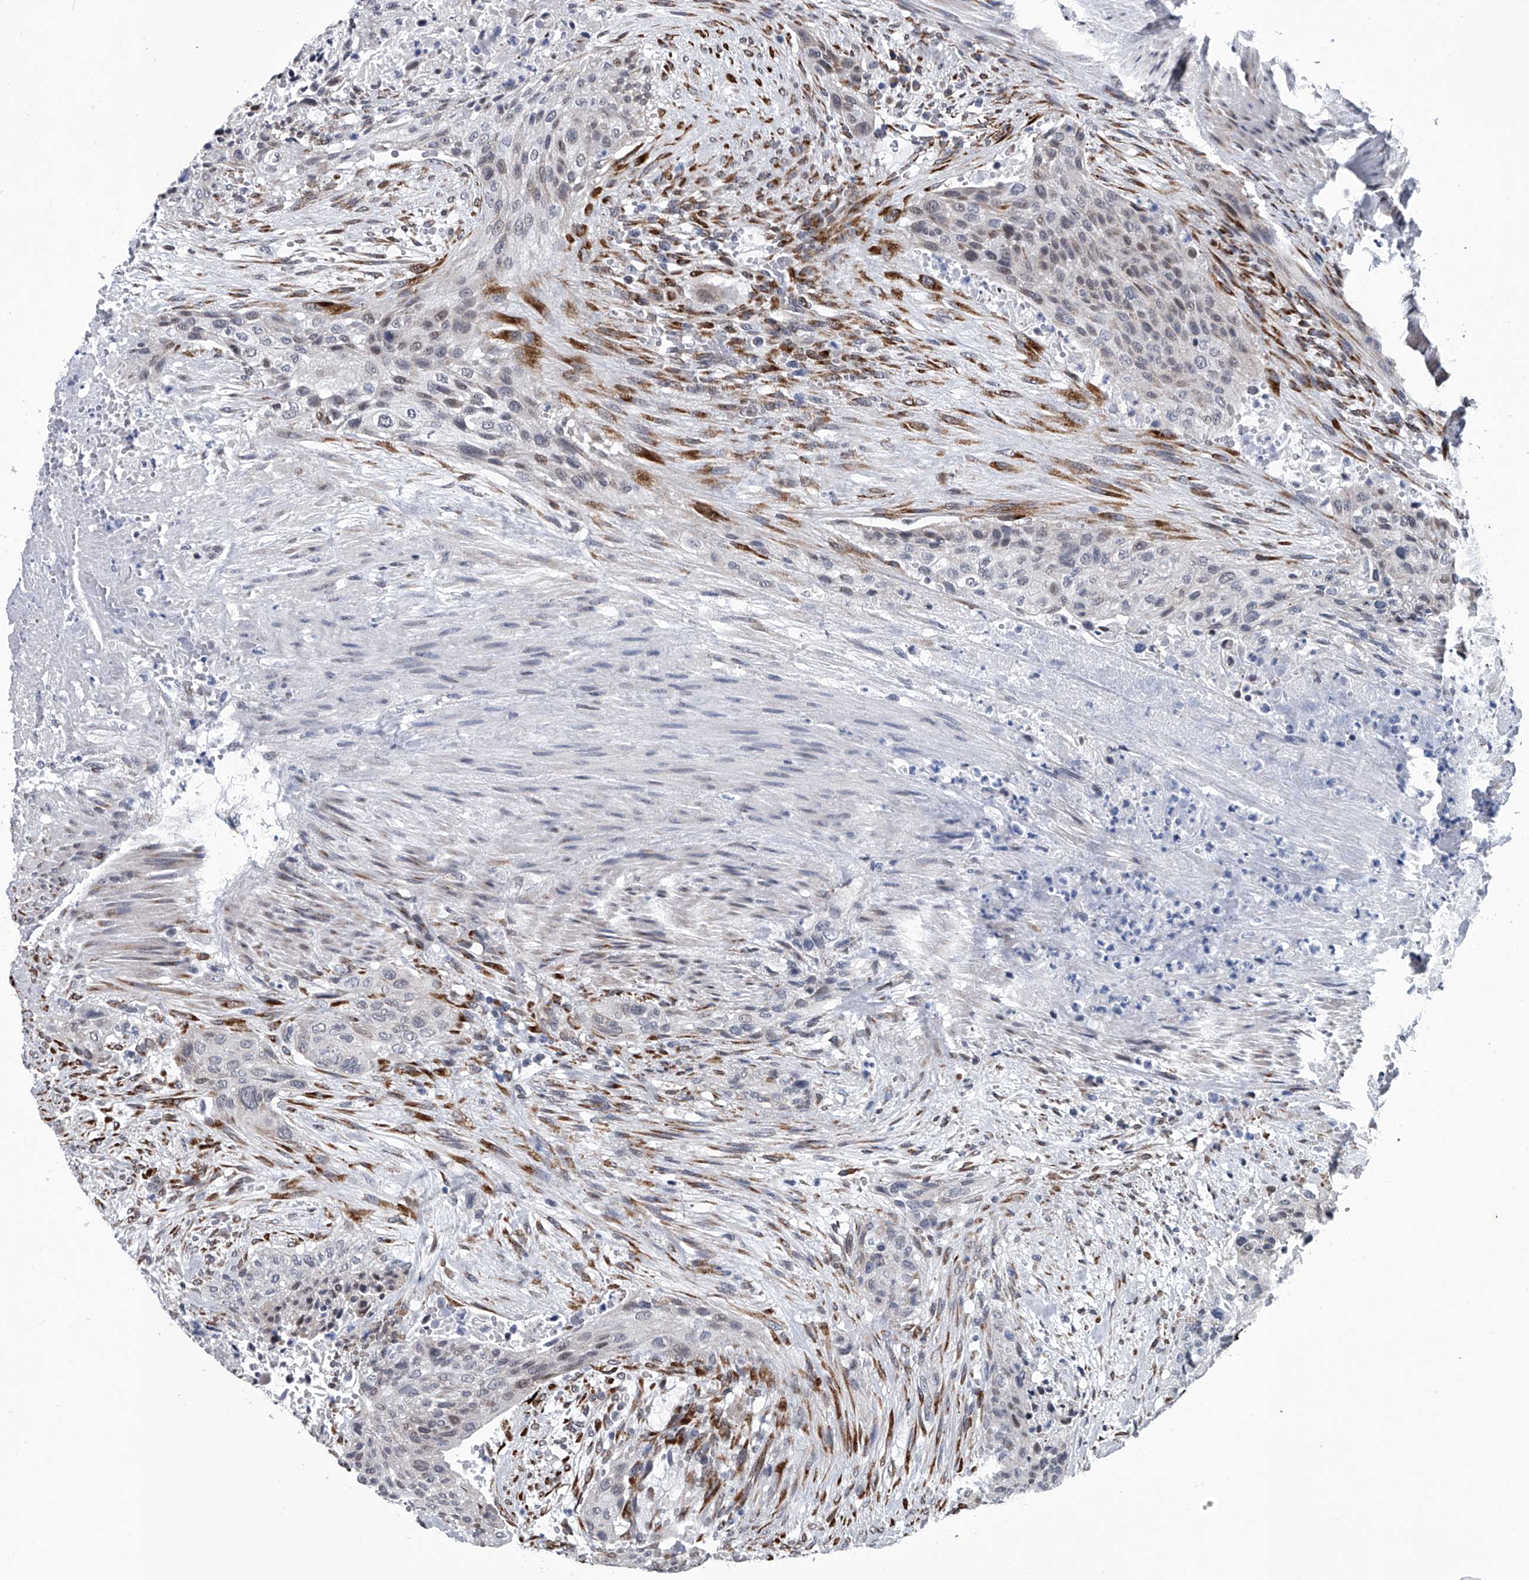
{"staining": {"intensity": "weak", "quantity": "<25%", "location": "nuclear"}, "tissue": "urothelial cancer", "cell_type": "Tumor cells", "image_type": "cancer", "snomed": [{"axis": "morphology", "description": "Urothelial carcinoma, High grade"}, {"axis": "topography", "description": "Urinary bladder"}], "caption": "DAB immunohistochemical staining of human high-grade urothelial carcinoma exhibits no significant staining in tumor cells. Nuclei are stained in blue.", "gene": "PPP2R5D", "patient": {"sex": "male", "age": 35}}